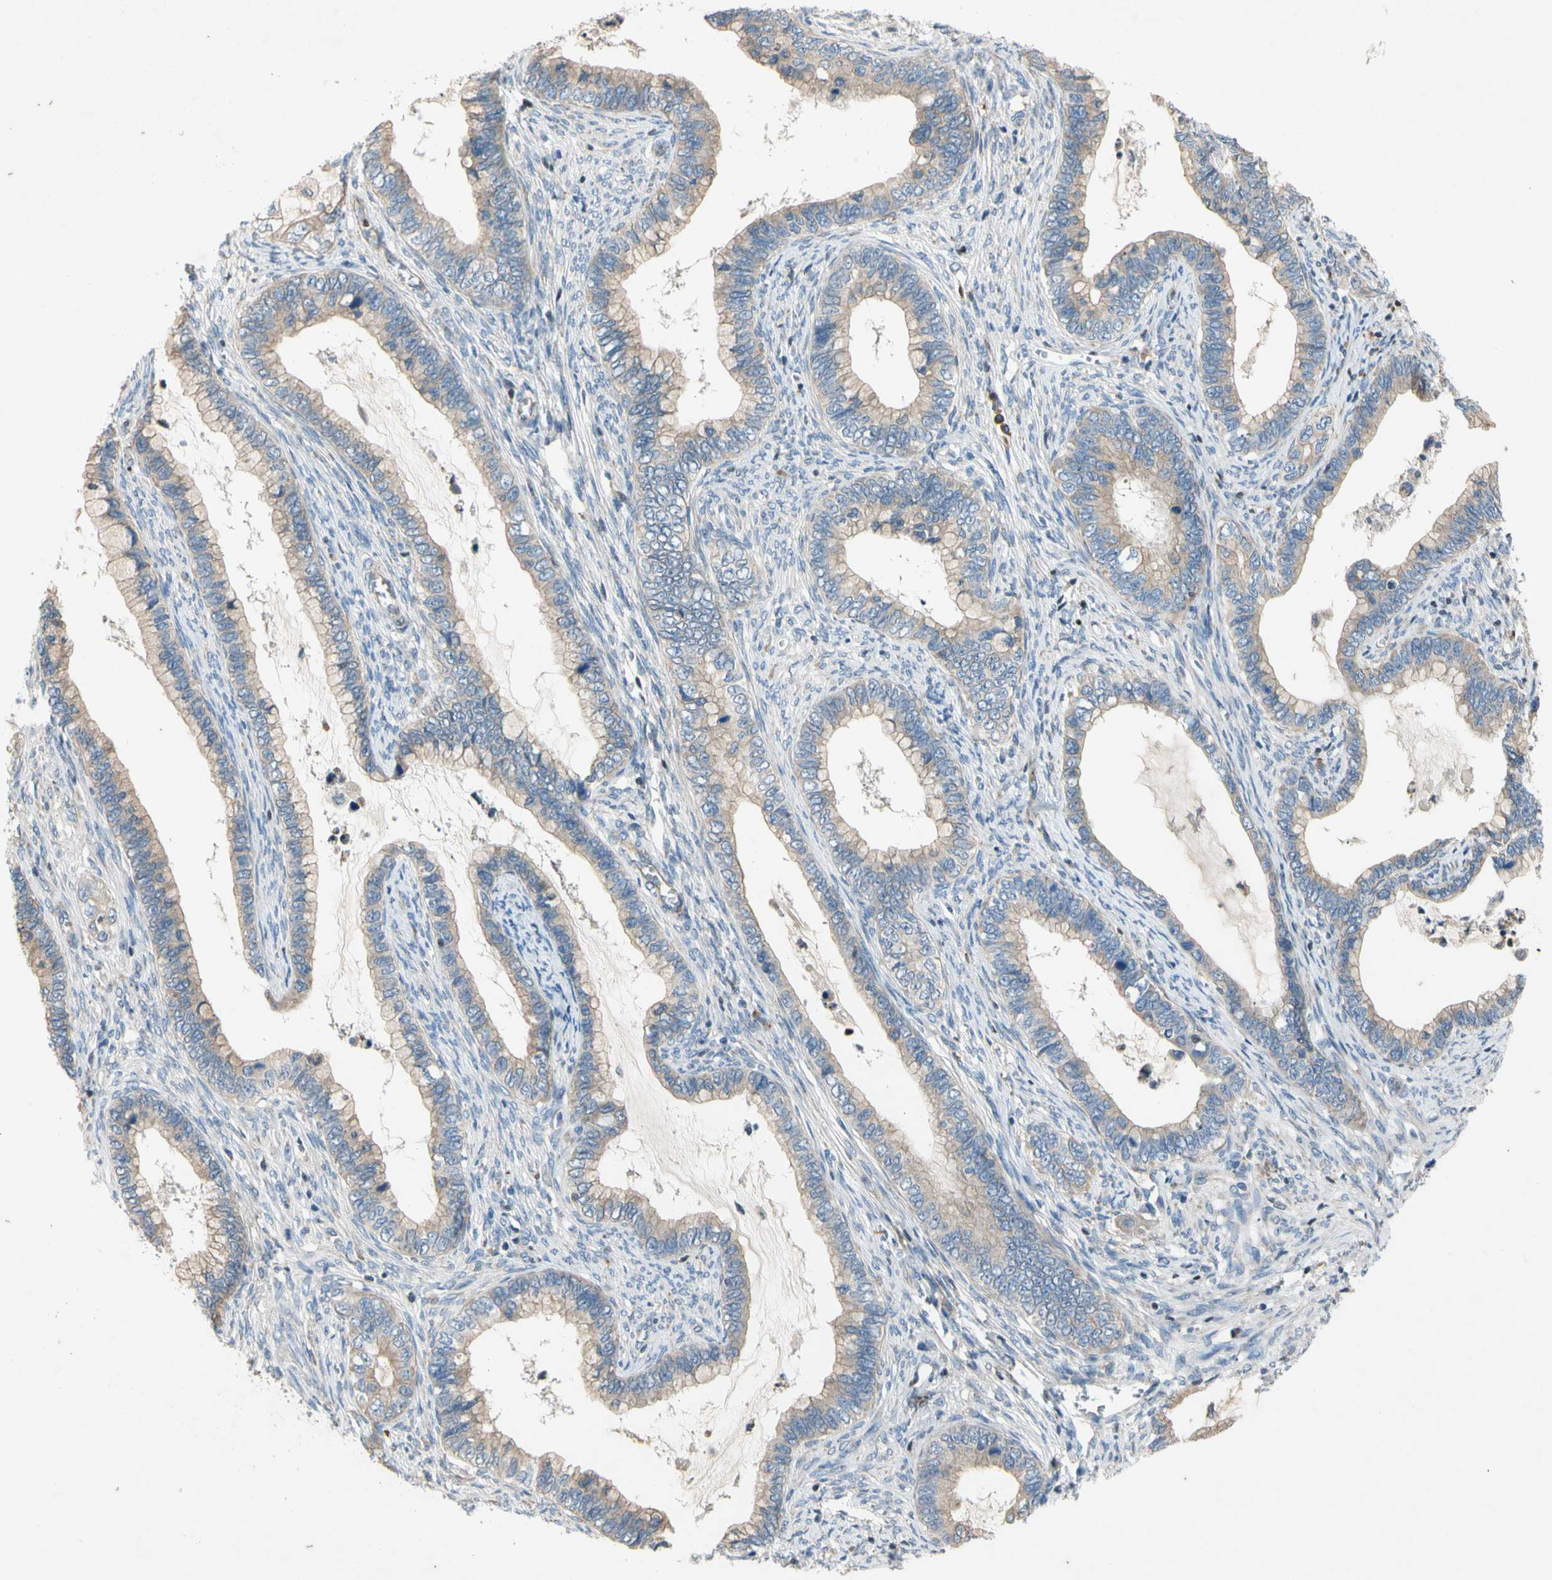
{"staining": {"intensity": "weak", "quantity": ">75%", "location": "cytoplasmic/membranous"}, "tissue": "cervical cancer", "cell_type": "Tumor cells", "image_type": "cancer", "snomed": [{"axis": "morphology", "description": "Adenocarcinoma, NOS"}, {"axis": "topography", "description": "Cervix"}], "caption": "Approximately >75% of tumor cells in human cervical adenocarcinoma demonstrate weak cytoplasmic/membranous protein positivity as visualized by brown immunohistochemical staining.", "gene": "TBX21", "patient": {"sex": "female", "age": 44}}